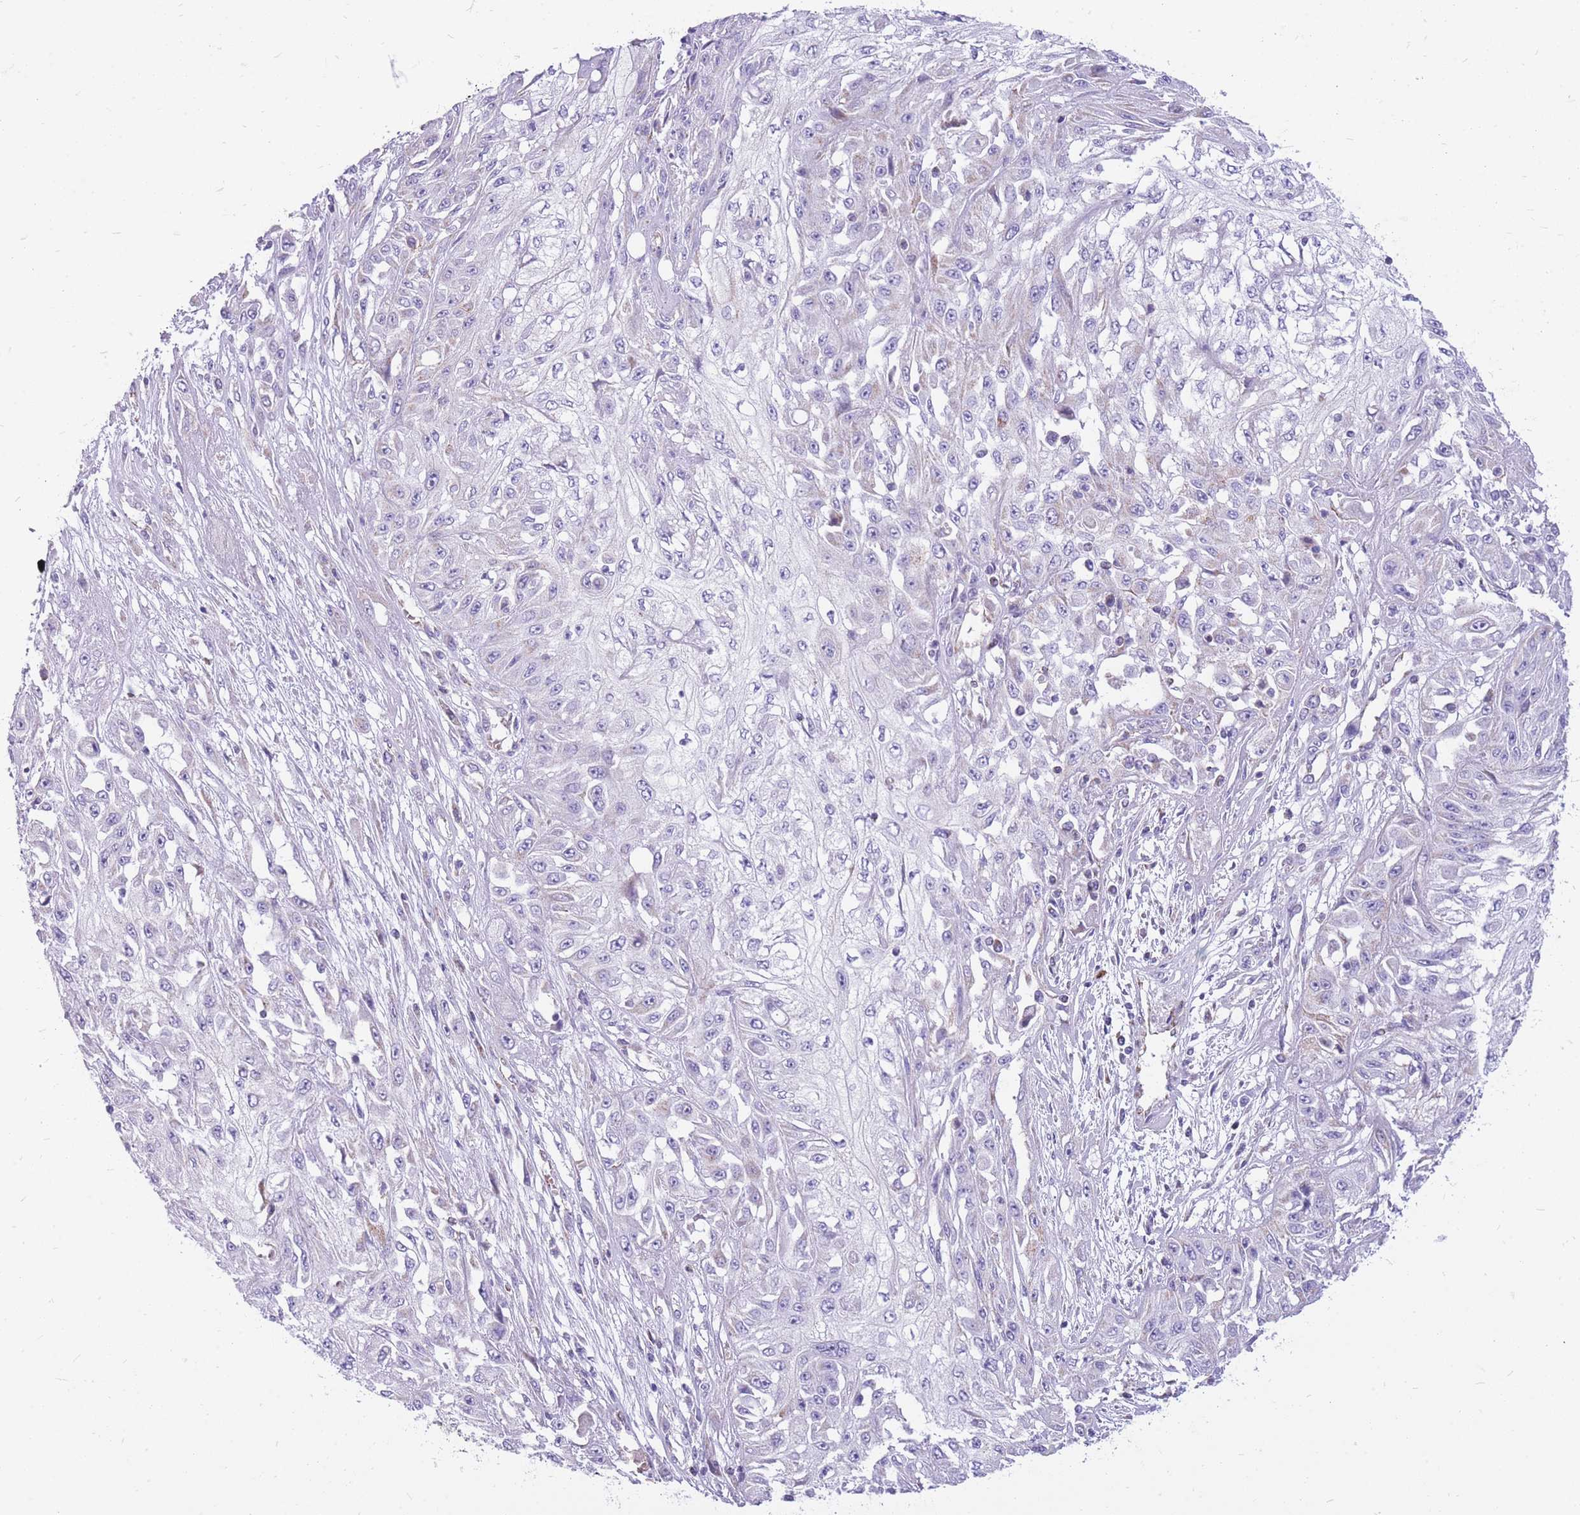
{"staining": {"intensity": "negative", "quantity": "none", "location": "none"}, "tissue": "skin cancer", "cell_type": "Tumor cells", "image_type": "cancer", "snomed": [{"axis": "morphology", "description": "Squamous cell carcinoma, NOS"}, {"axis": "morphology", "description": "Squamous cell carcinoma, metastatic, NOS"}, {"axis": "topography", "description": "Skin"}, {"axis": "topography", "description": "Lymph node"}], "caption": "Tumor cells are negative for protein expression in human skin cancer (squamous cell carcinoma). The staining is performed using DAB brown chromogen with nuclei counter-stained in using hematoxylin.", "gene": "PCSK1", "patient": {"sex": "male", "age": 75}}